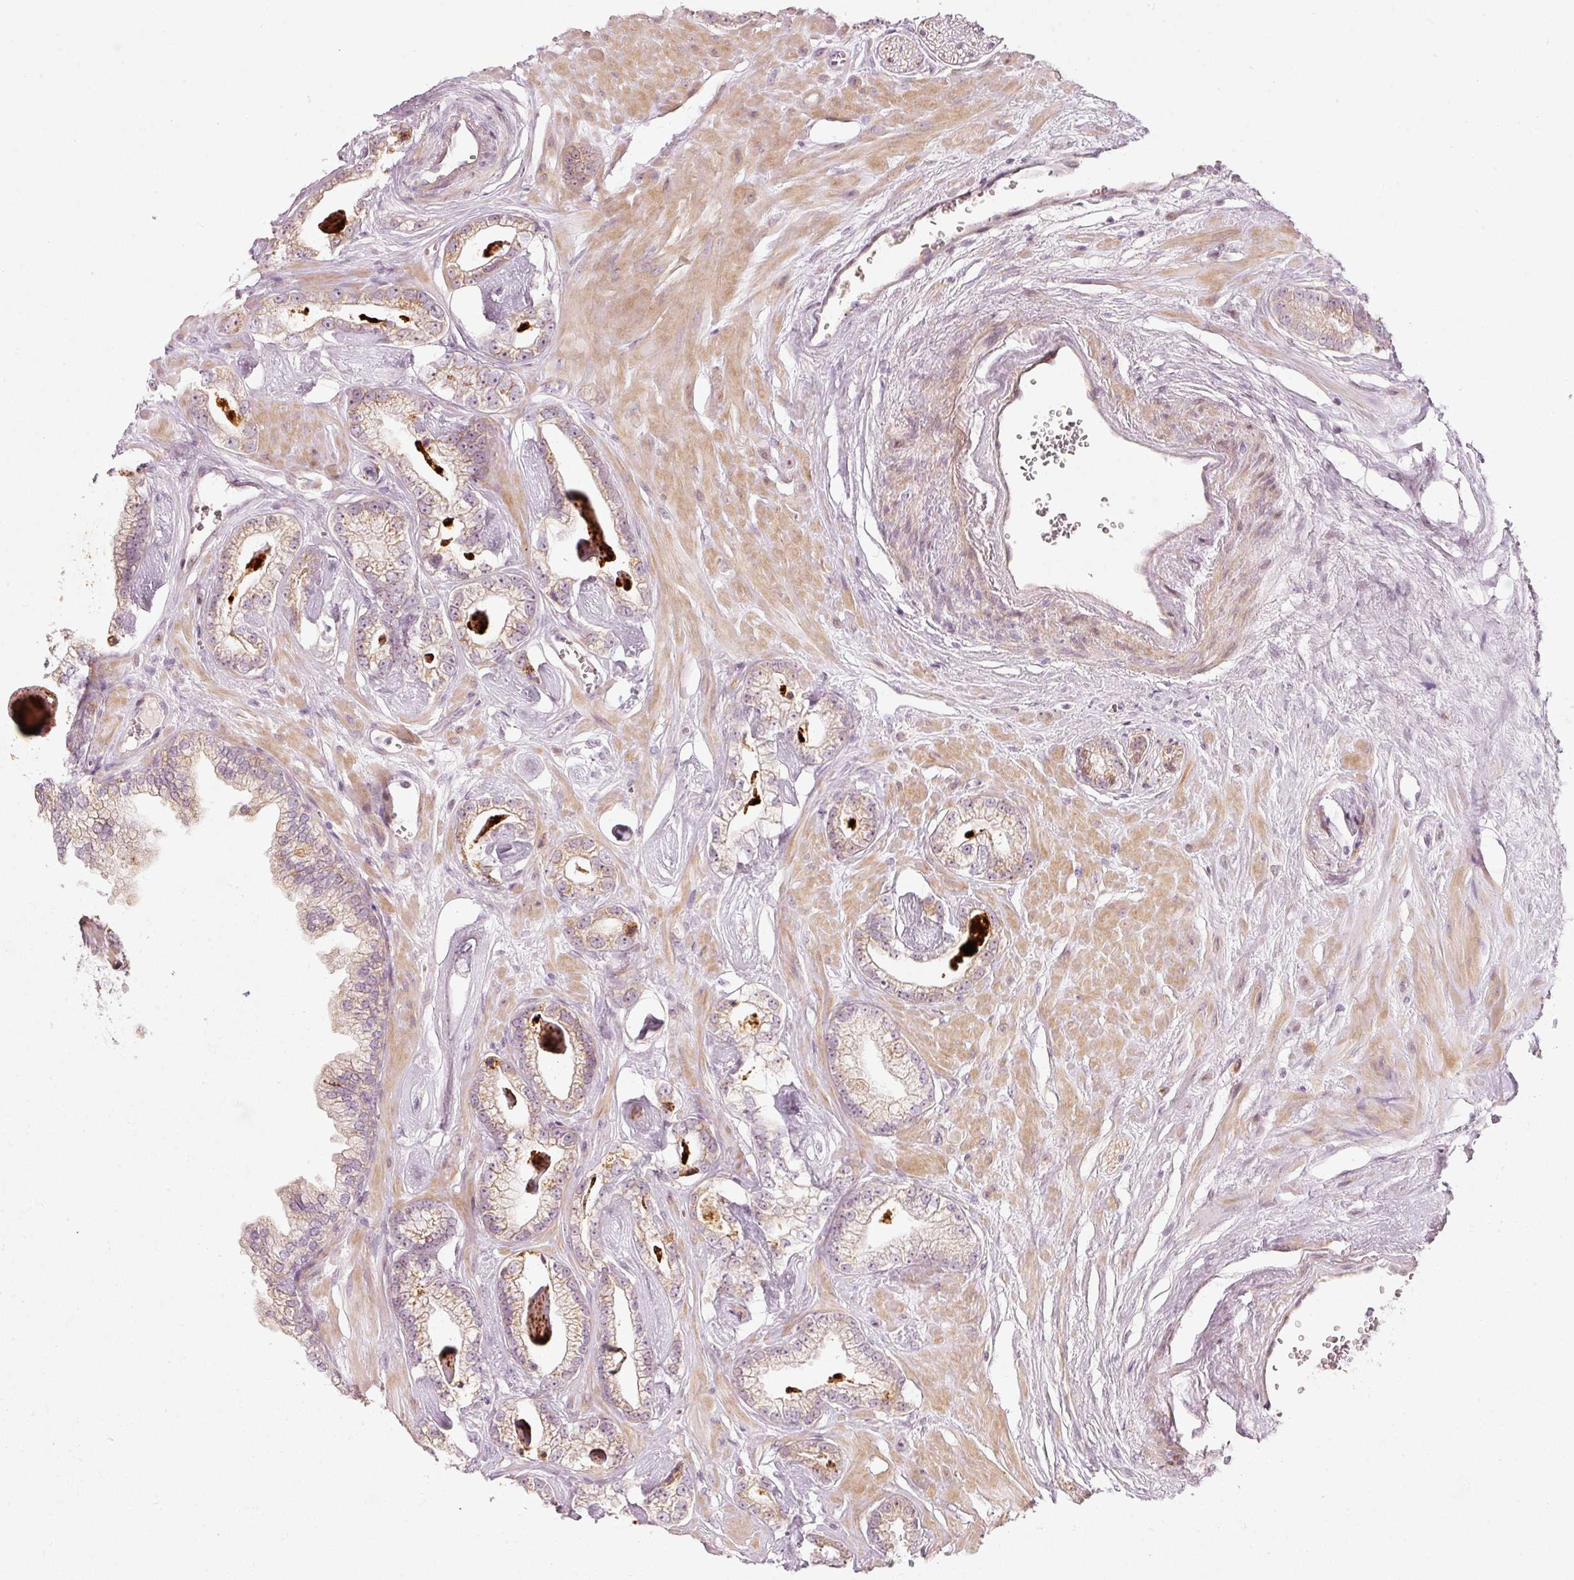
{"staining": {"intensity": "moderate", "quantity": "25%-75%", "location": "cytoplasmic/membranous"}, "tissue": "prostate cancer", "cell_type": "Tumor cells", "image_type": "cancer", "snomed": [{"axis": "morphology", "description": "Adenocarcinoma, Low grade"}, {"axis": "topography", "description": "Prostate"}], "caption": "Immunohistochemistry (IHC) staining of prostate cancer (low-grade adenocarcinoma), which demonstrates medium levels of moderate cytoplasmic/membranous positivity in approximately 25%-75% of tumor cells indicating moderate cytoplasmic/membranous protein positivity. The staining was performed using DAB (brown) for protein detection and nuclei were counterstained in hematoxylin (blue).", "gene": "SLC20A1", "patient": {"sex": "male", "age": 60}}